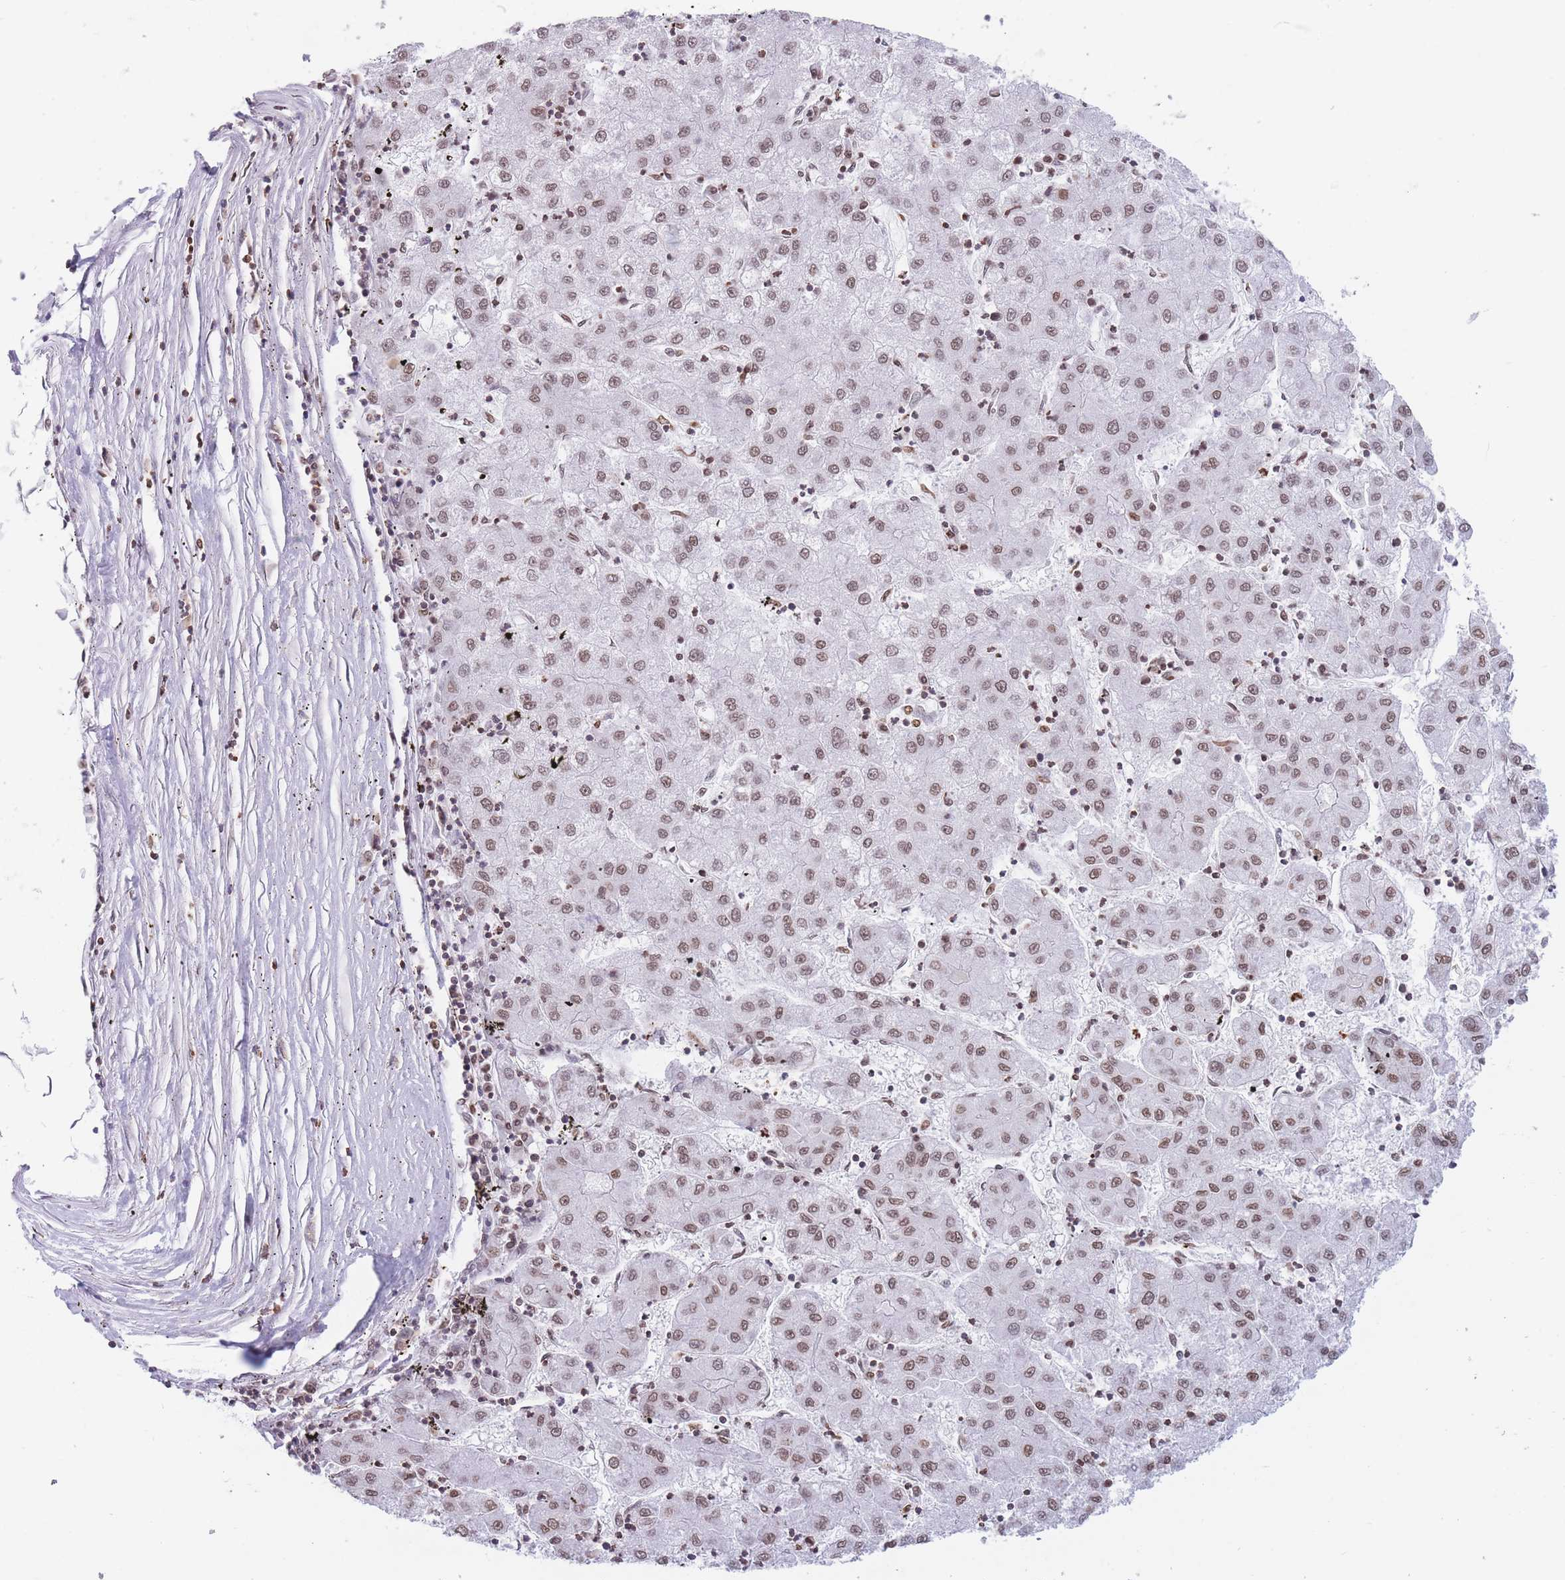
{"staining": {"intensity": "moderate", "quantity": ">75%", "location": "nuclear"}, "tissue": "liver cancer", "cell_type": "Tumor cells", "image_type": "cancer", "snomed": [{"axis": "morphology", "description": "Carcinoma, Hepatocellular, NOS"}, {"axis": "topography", "description": "Liver"}], "caption": "Immunohistochemistry of human liver cancer exhibits medium levels of moderate nuclear positivity in about >75% of tumor cells.", "gene": "RYK", "patient": {"sex": "male", "age": 72}}